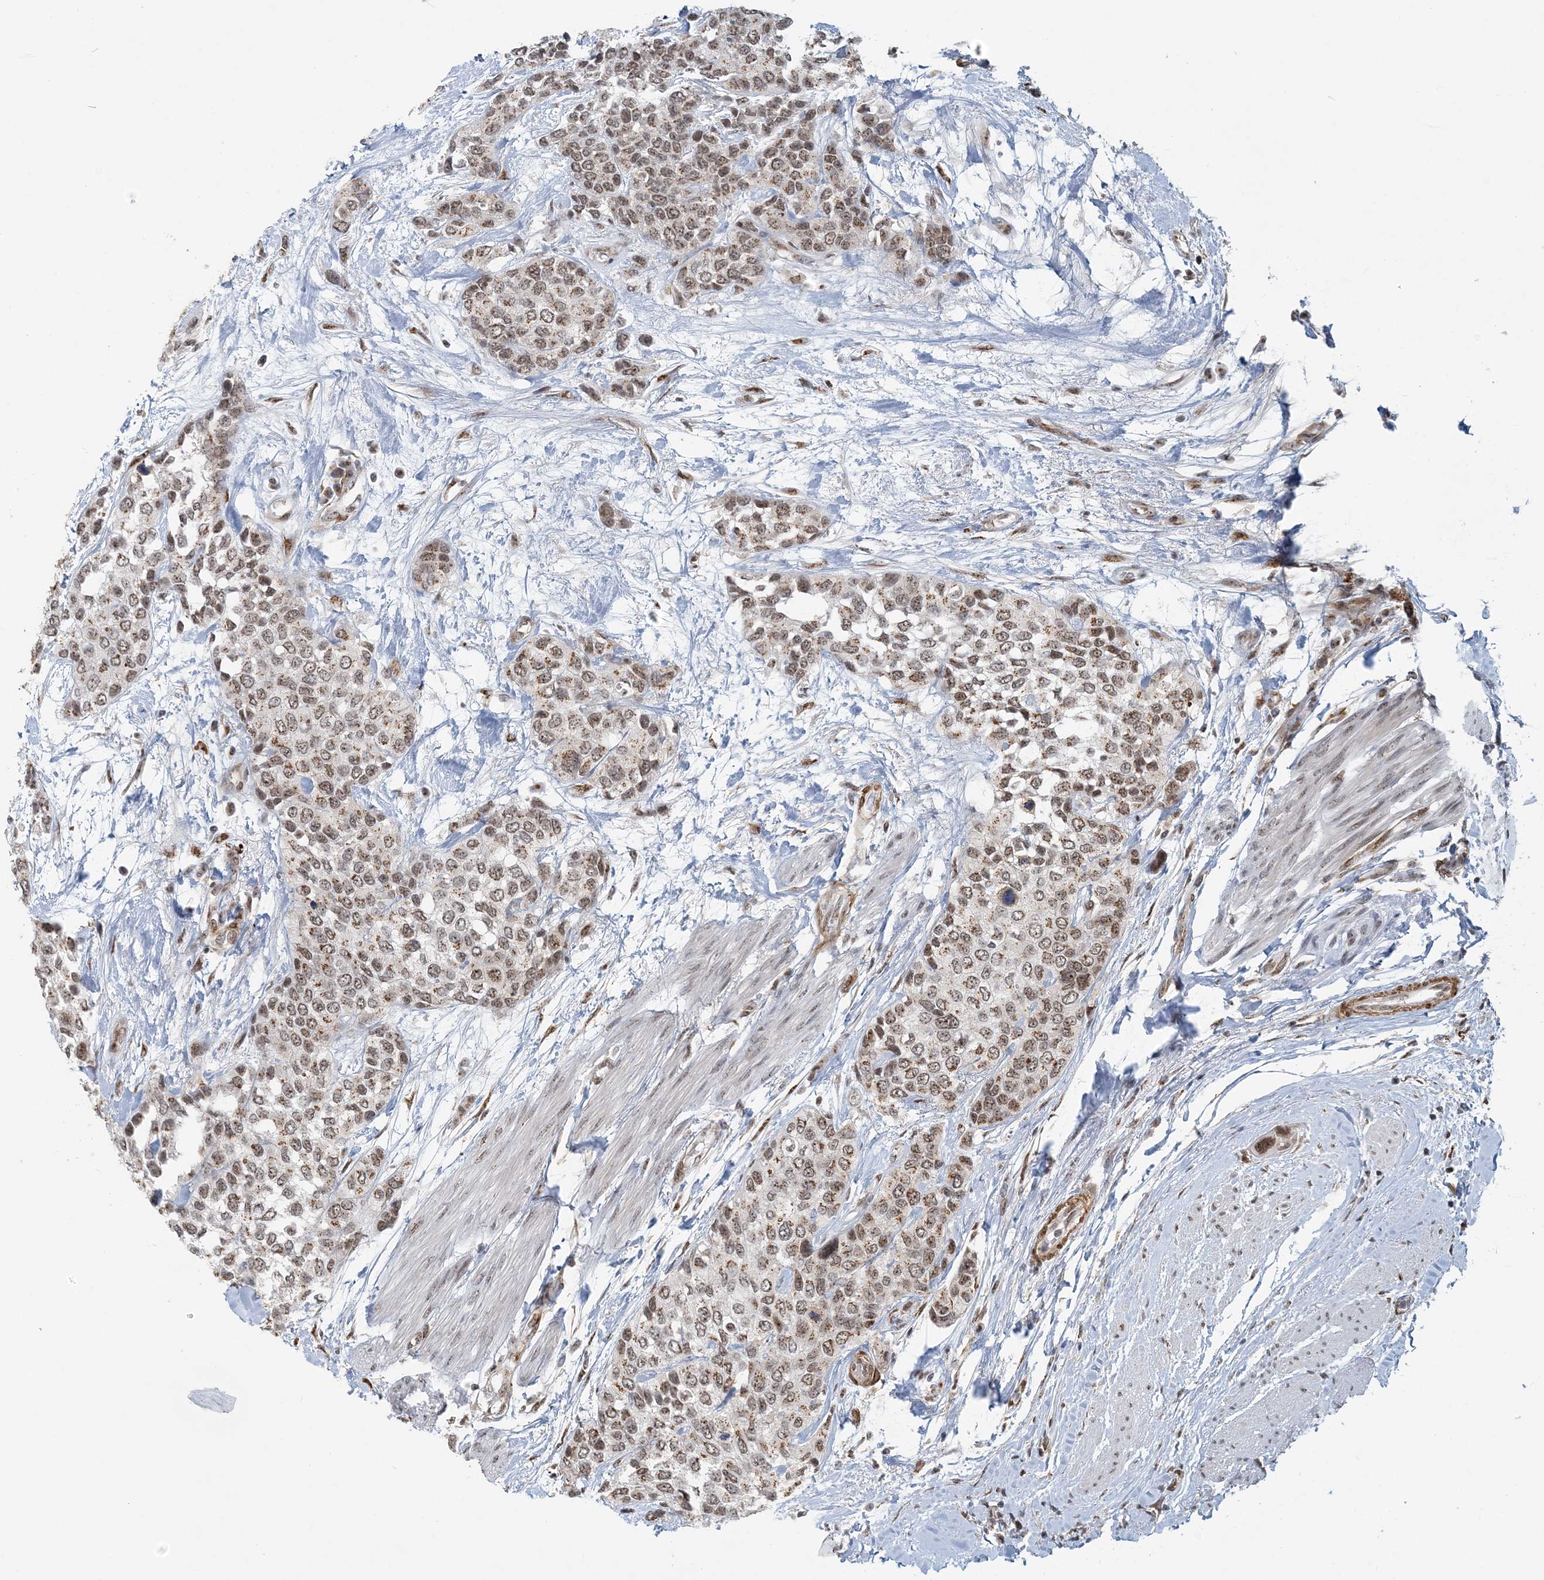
{"staining": {"intensity": "moderate", "quantity": ">75%", "location": "cytoplasmic/membranous,nuclear"}, "tissue": "urothelial cancer", "cell_type": "Tumor cells", "image_type": "cancer", "snomed": [{"axis": "morphology", "description": "Normal tissue, NOS"}, {"axis": "morphology", "description": "Urothelial carcinoma, High grade"}, {"axis": "topography", "description": "Vascular tissue"}, {"axis": "topography", "description": "Urinary bladder"}], "caption": "Urothelial cancer tissue exhibits moderate cytoplasmic/membranous and nuclear positivity in approximately >75% of tumor cells", "gene": "PLRG1", "patient": {"sex": "female", "age": 56}}